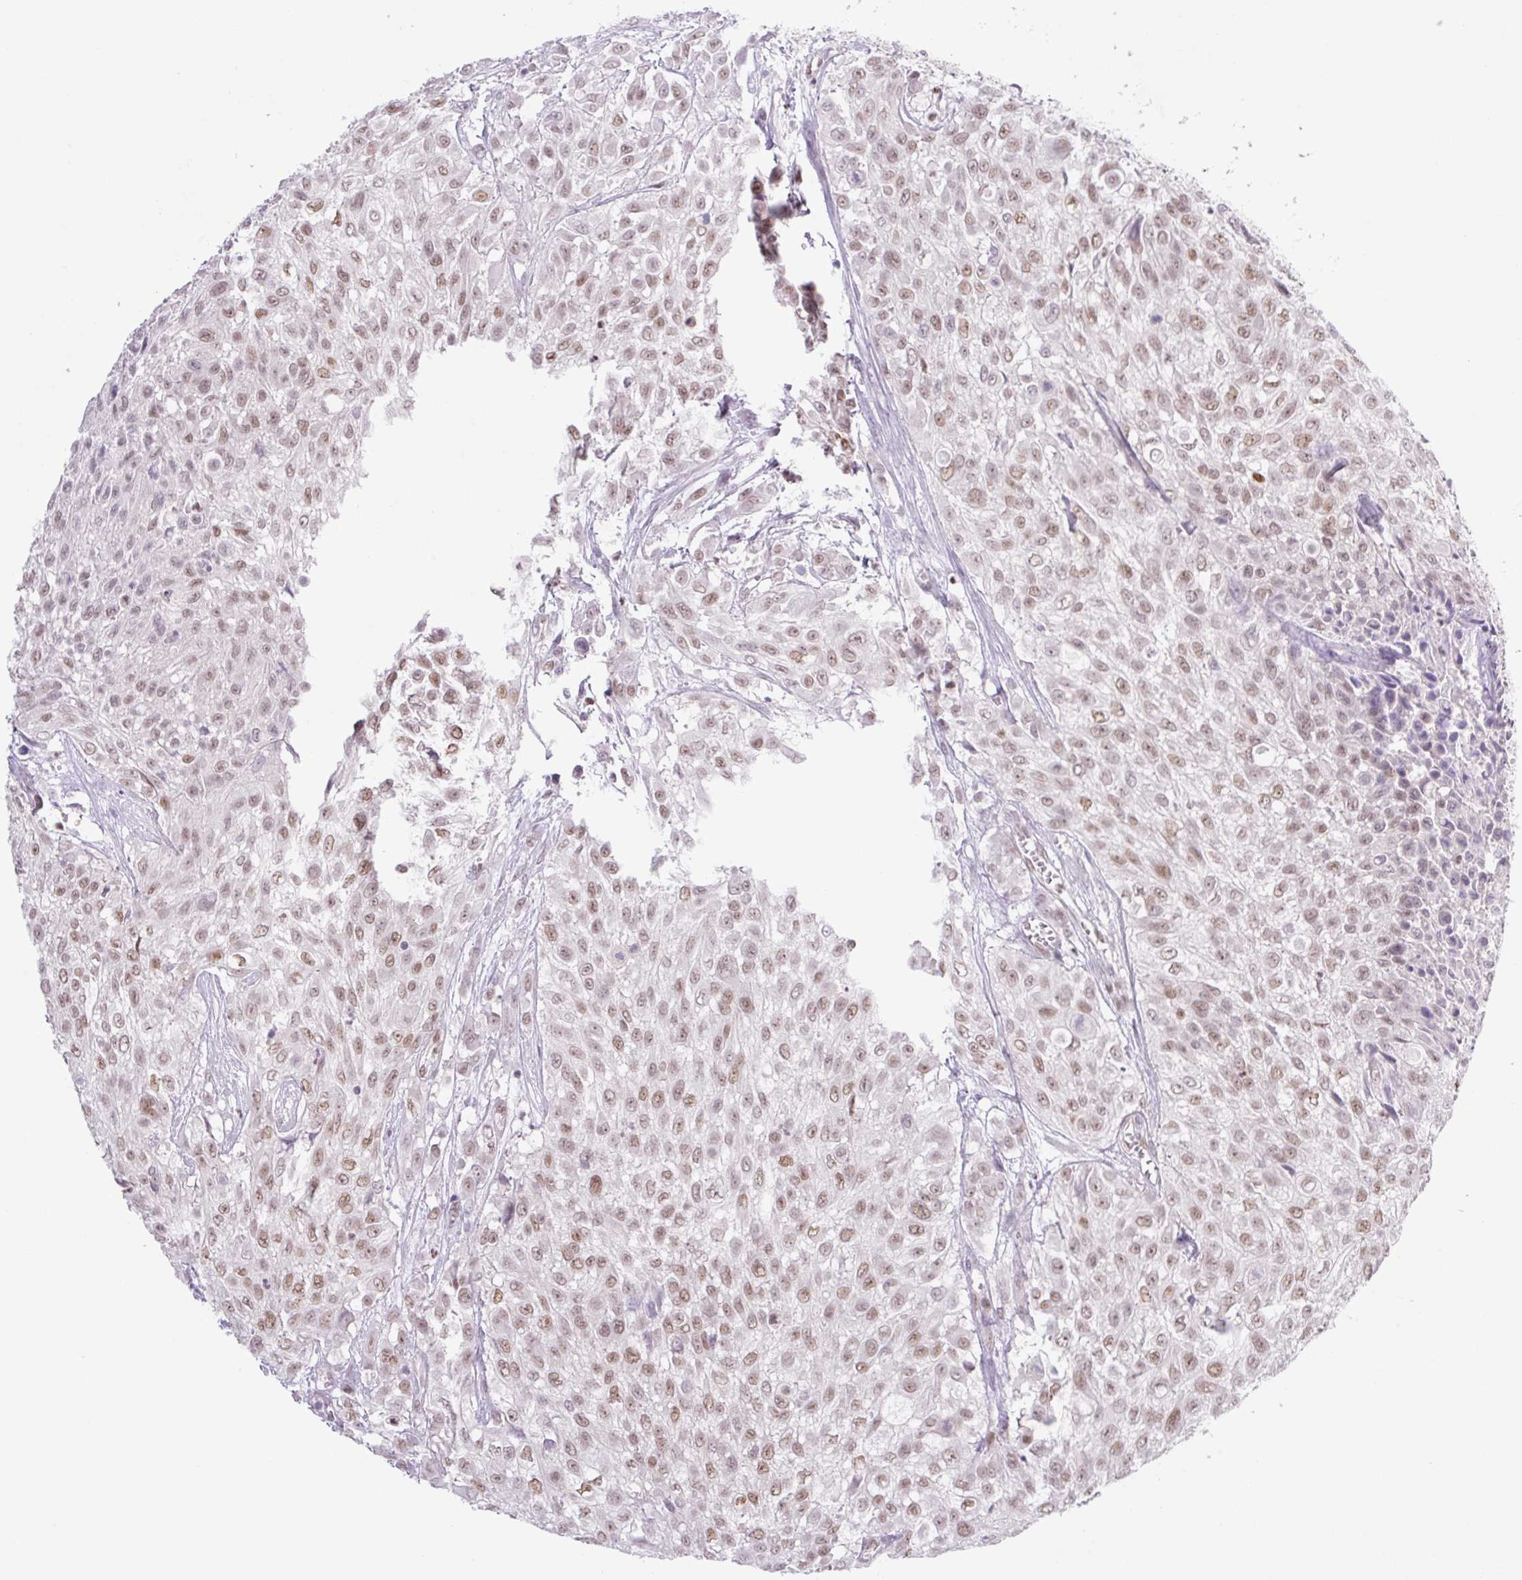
{"staining": {"intensity": "moderate", "quantity": ">75%", "location": "nuclear"}, "tissue": "urothelial cancer", "cell_type": "Tumor cells", "image_type": "cancer", "snomed": [{"axis": "morphology", "description": "Urothelial carcinoma, High grade"}, {"axis": "topography", "description": "Urinary bladder"}], "caption": "The photomicrograph exhibits immunohistochemical staining of urothelial cancer. There is moderate nuclear staining is appreciated in approximately >75% of tumor cells.", "gene": "TLE3", "patient": {"sex": "male", "age": 57}}